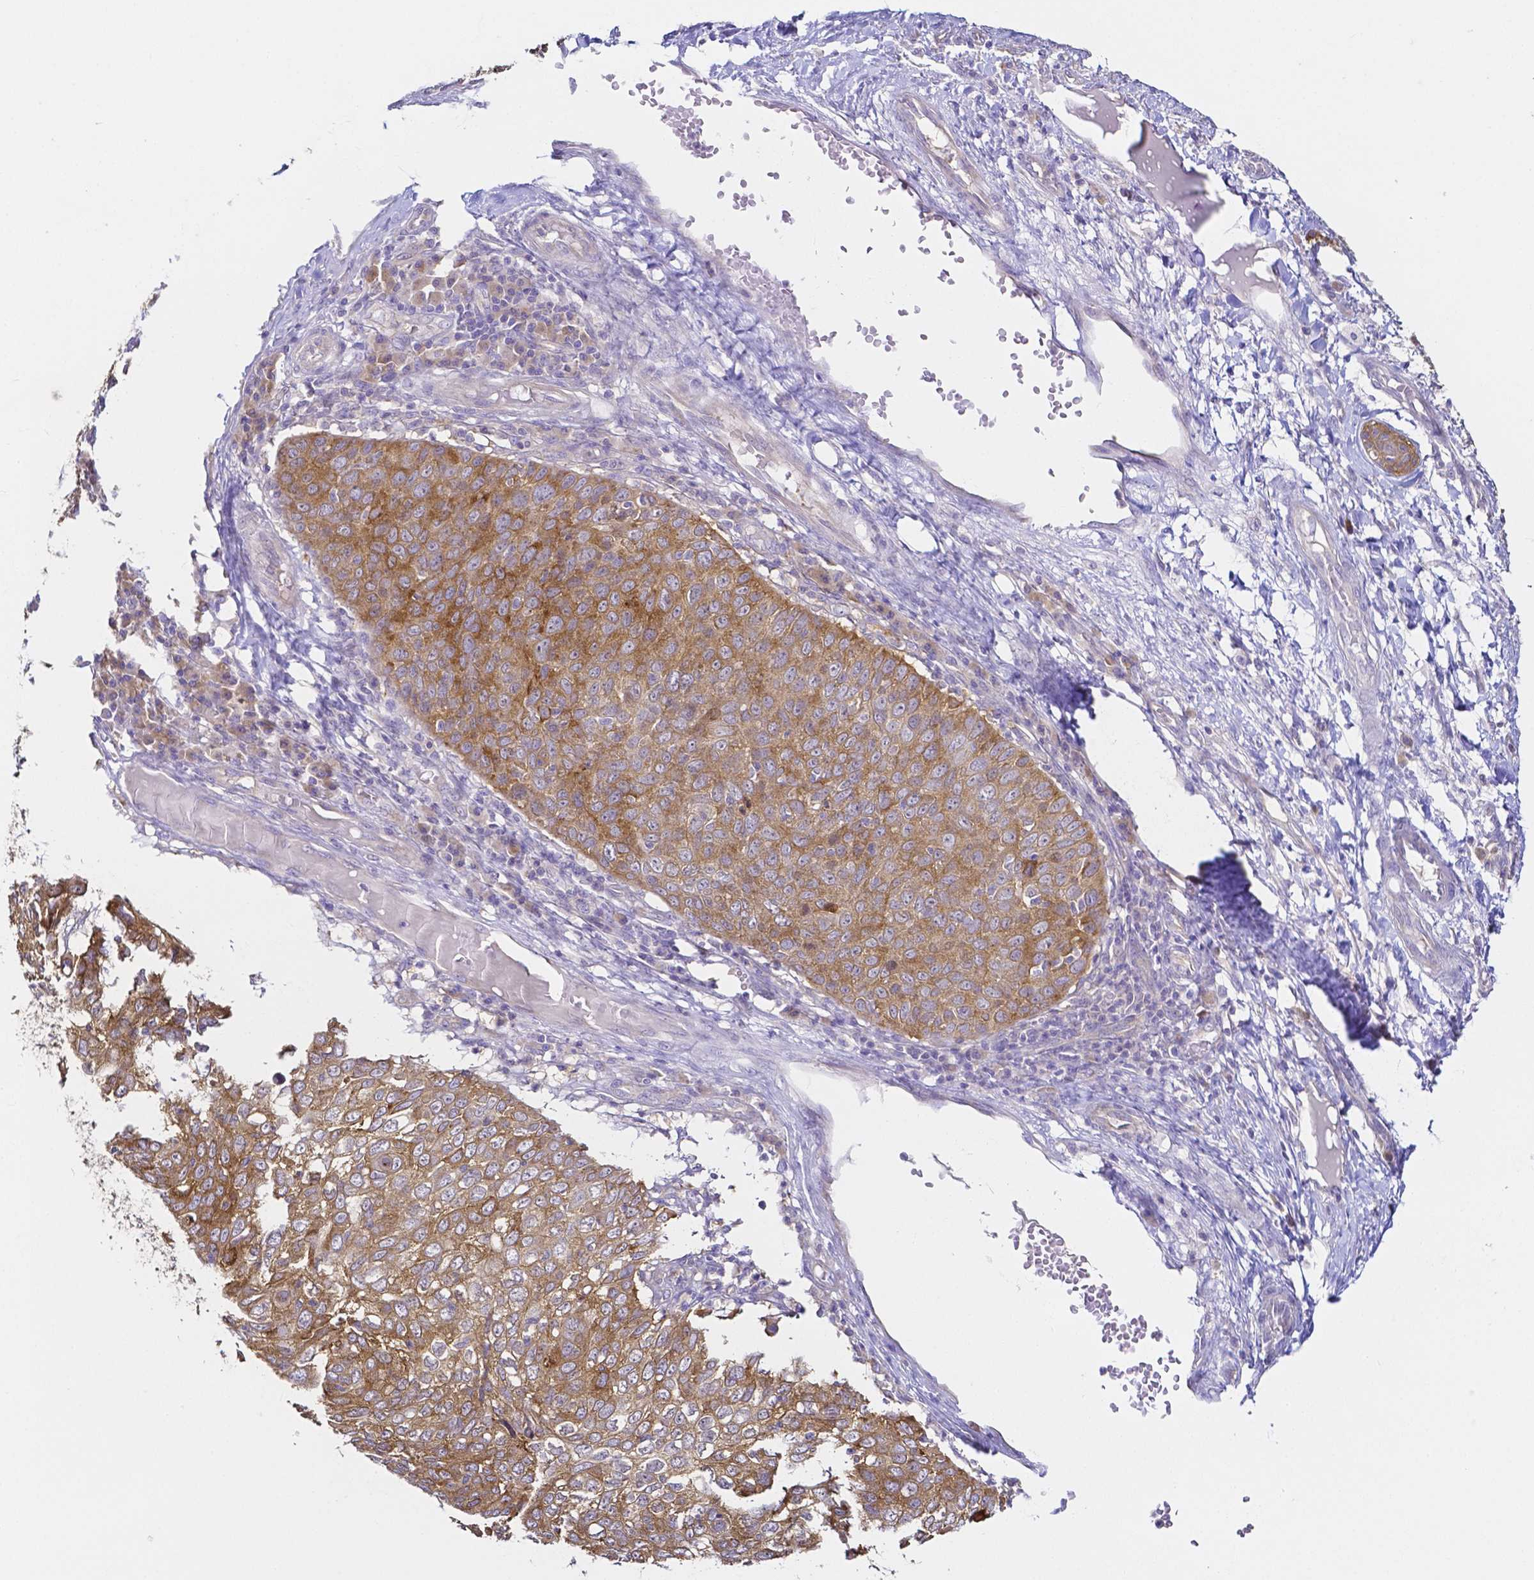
{"staining": {"intensity": "strong", "quantity": ">75%", "location": "cytoplasmic/membranous"}, "tissue": "skin cancer", "cell_type": "Tumor cells", "image_type": "cancer", "snomed": [{"axis": "morphology", "description": "Squamous cell carcinoma, NOS"}, {"axis": "topography", "description": "Skin"}], "caption": "This image displays skin cancer stained with IHC to label a protein in brown. The cytoplasmic/membranous of tumor cells show strong positivity for the protein. Nuclei are counter-stained blue.", "gene": "PKP3", "patient": {"sex": "male", "age": 87}}